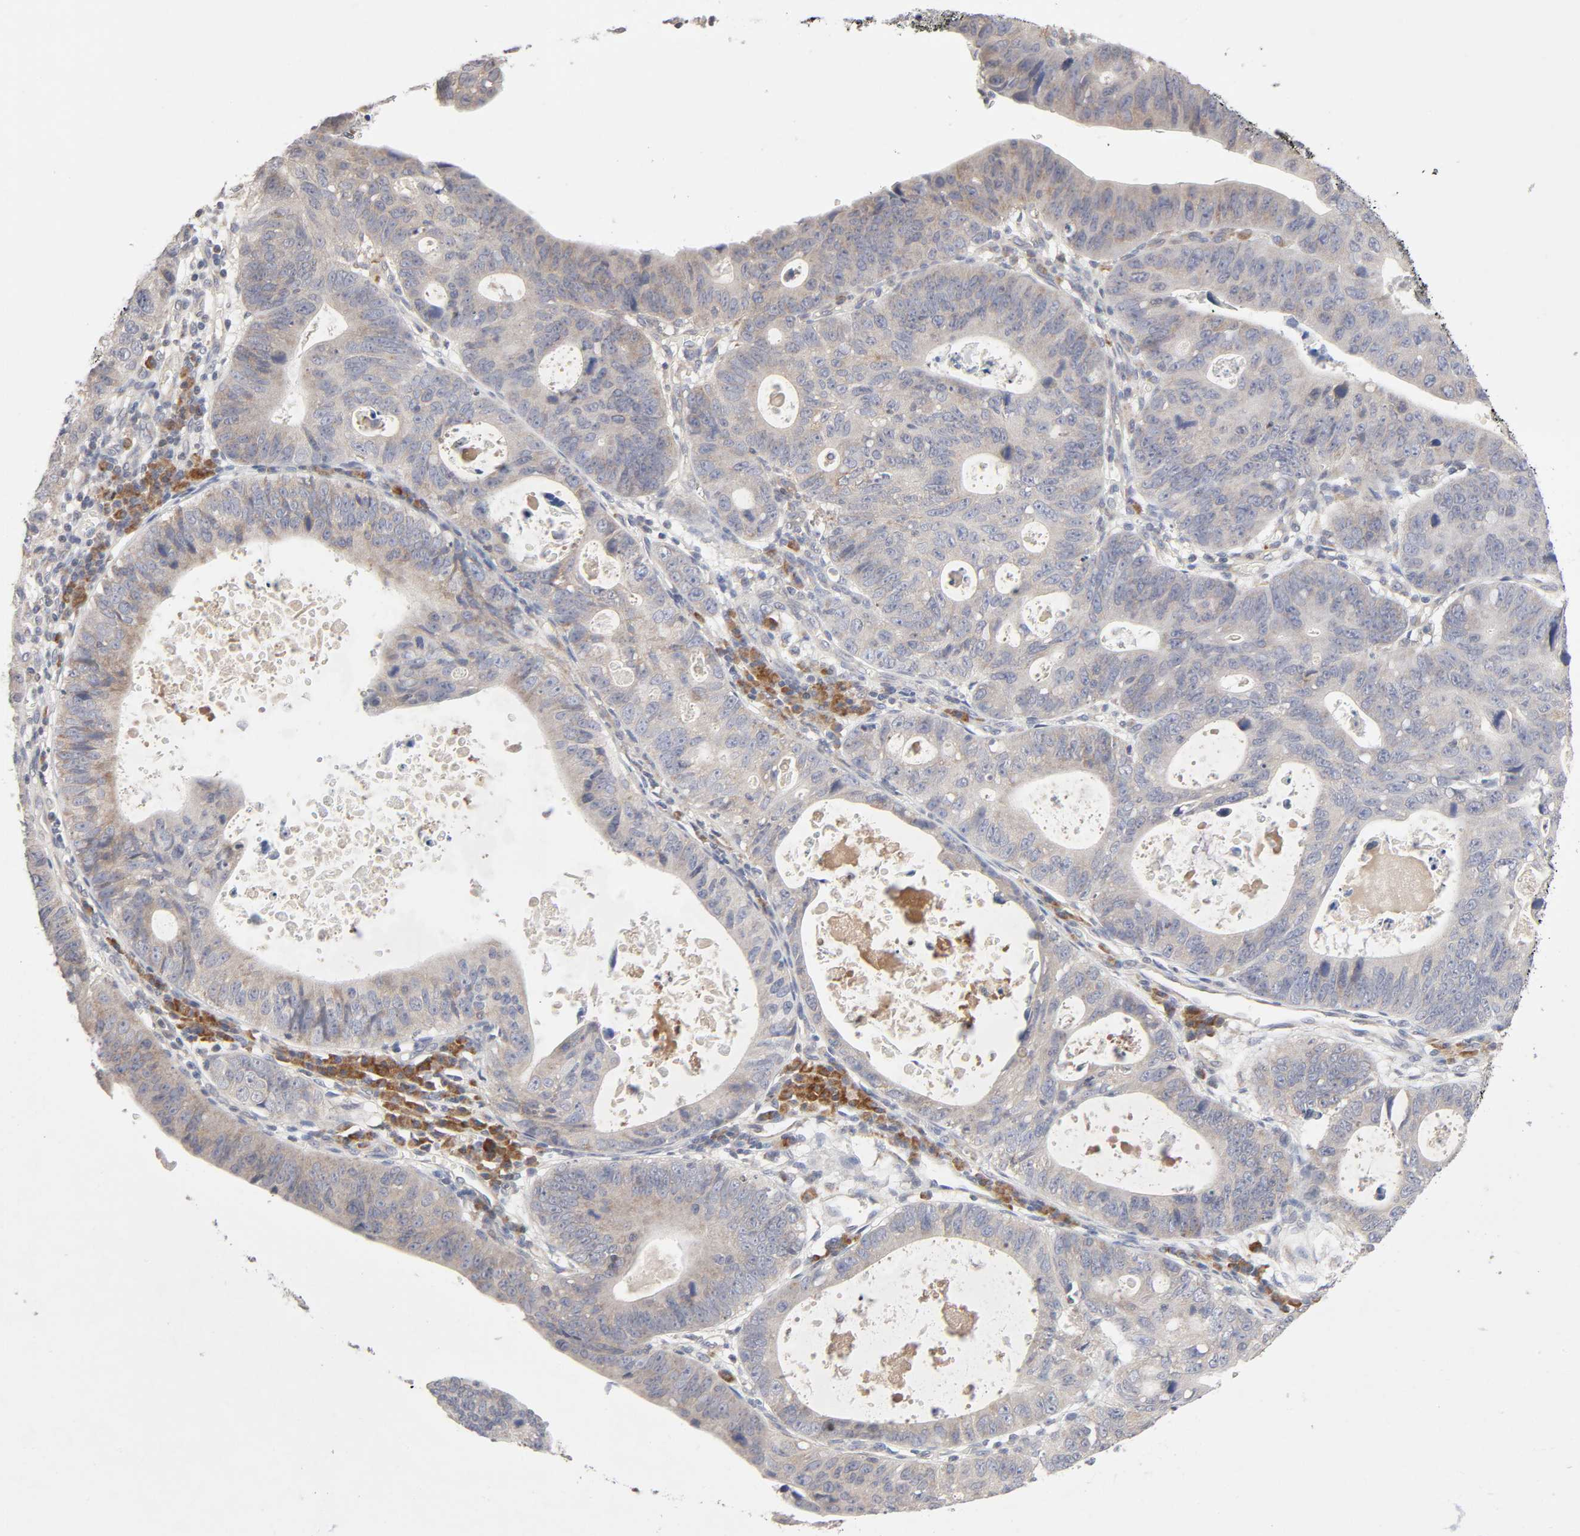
{"staining": {"intensity": "weak", "quantity": ">75%", "location": "cytoplasmic/membranous"}, "tissue": "stomach cancer", "cell_type": "Tumor cells", "image_type": "cancer", "snomed": [{"axis": "morphology", "description": "Adenocarcinoma, NOS"}, {"axis": "topography", "description": "Stomach"}], "caption": "Immunohistochemical staining of adenocarcinoma (stomach) shows weak cytoplasmic/membranous protein expression in approximately >75% of tumor cells.", "gene": "IL4R", "patient": {"sex": "male", "age": 59}}